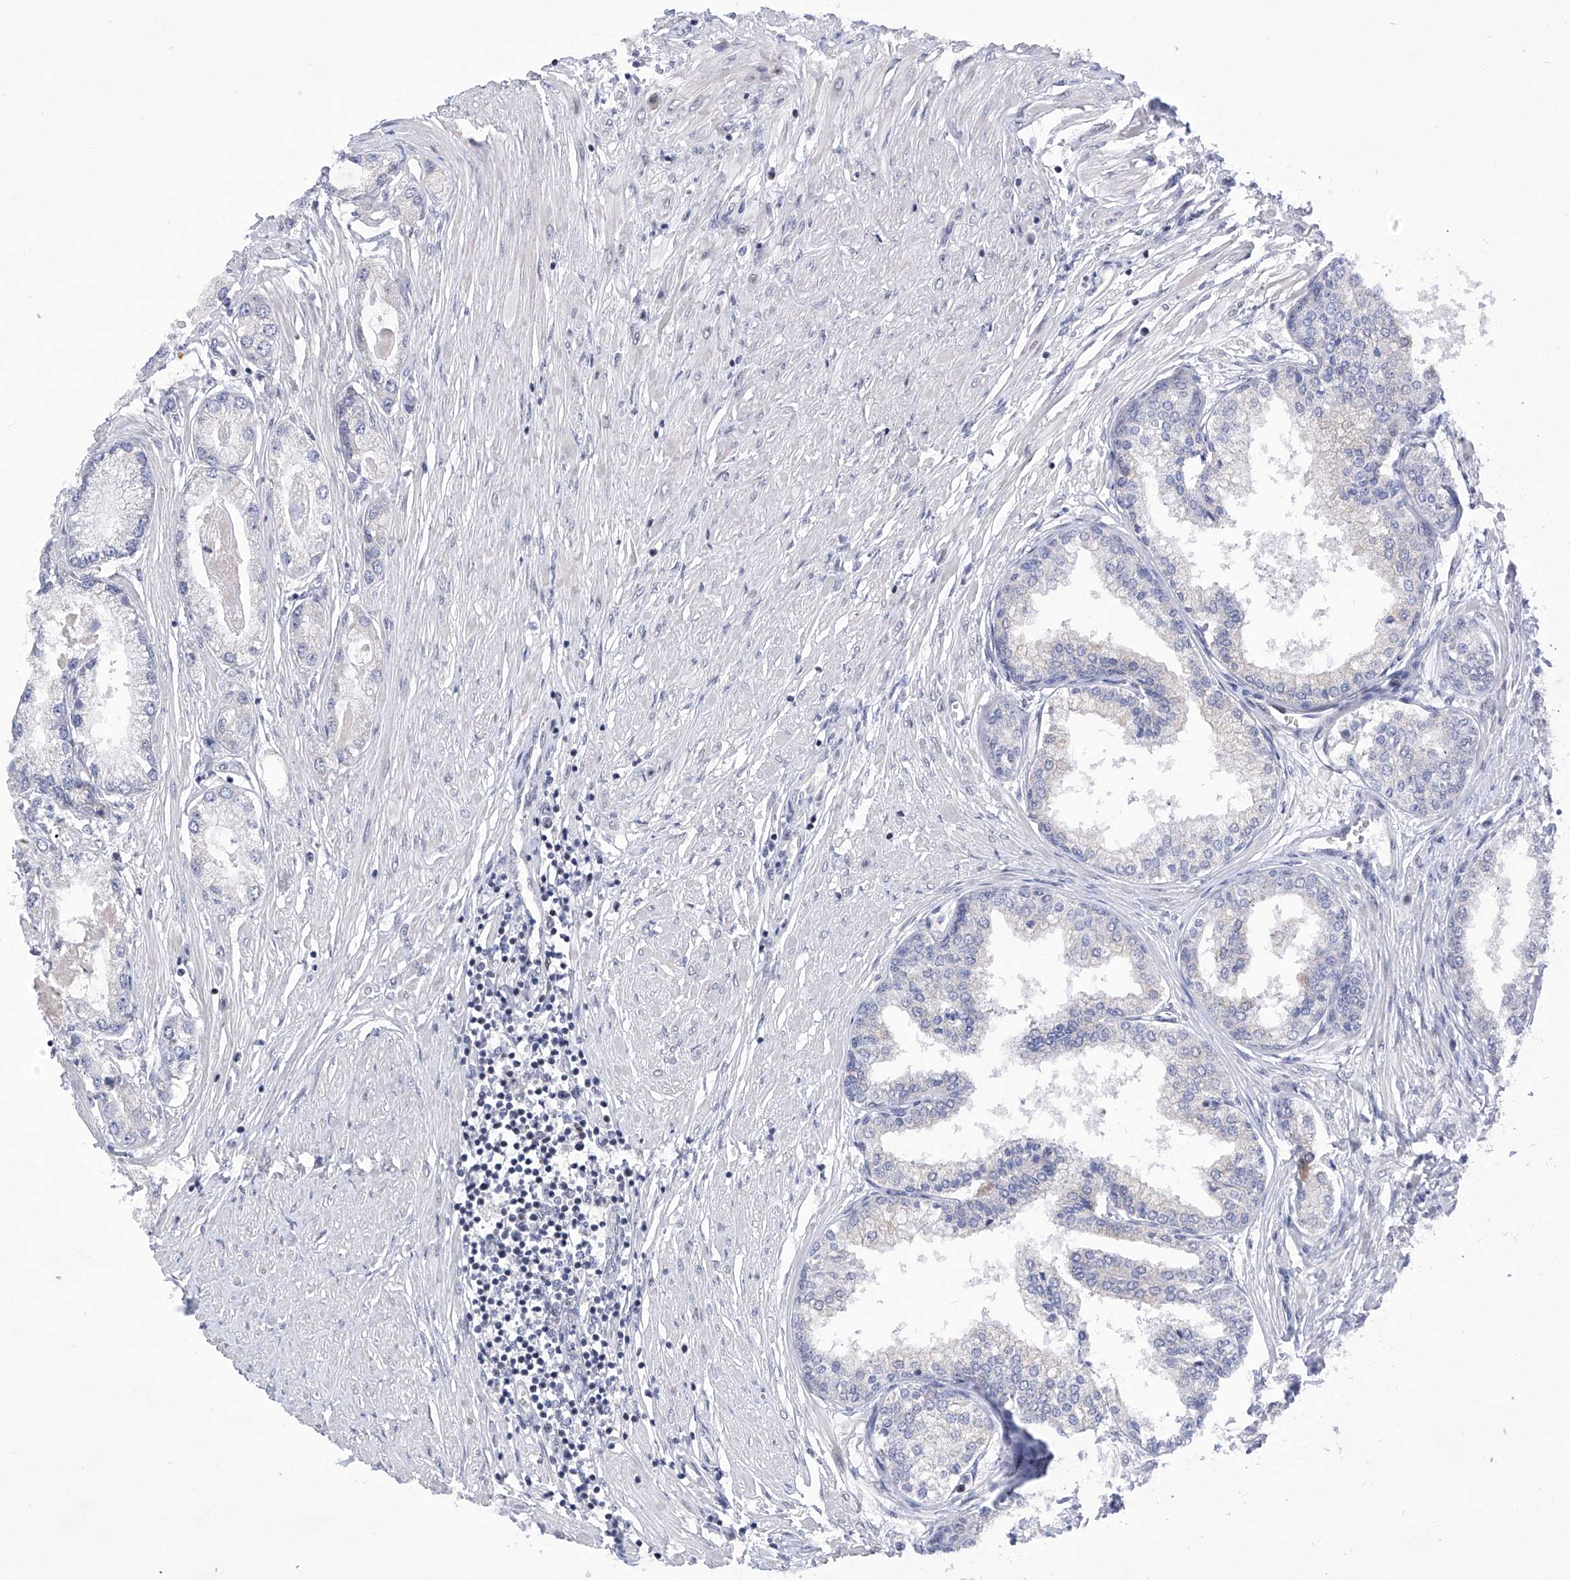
{"staining": {"intensity": "negative", "quantity": "none", "location": "none"}, "tissue": "prostate cancer", "cell_type": "Tumor cells", "image_type": "cancer", "snomed": [{"axis": "morphology", "description": "Adenocarcinoma, Low grade"}, {"axis": "topography", "description": "Prostate"}], "caption": "Immunohistochemical staining of prostate adenocarcinoma (low-grade) demonstrates no significant positivity in tumor cells.", "gene": "NUFIP1", "patient": {"sex": "male", "age": 62}}